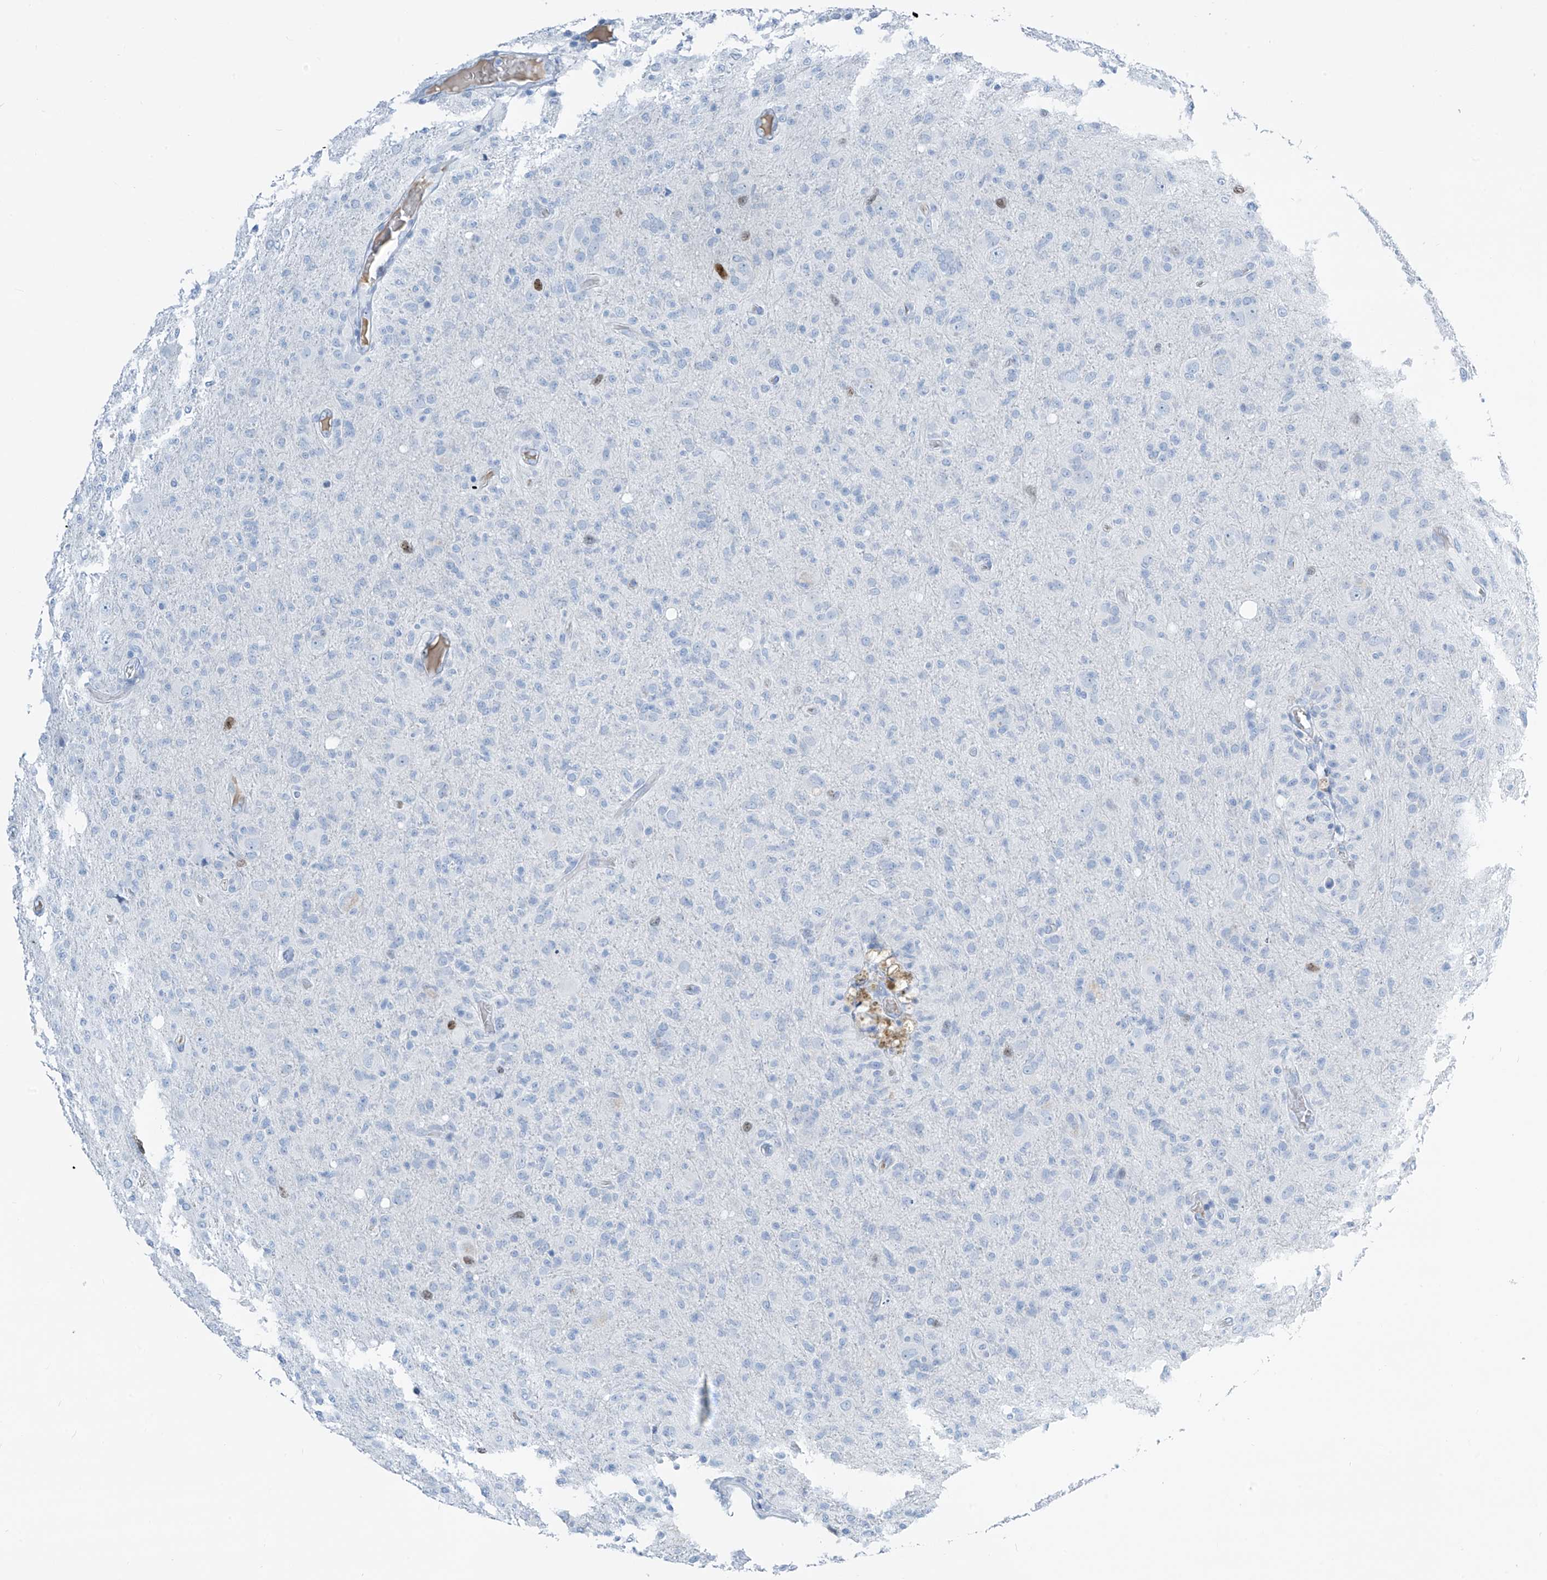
{"staining": {"intensity": "negative", "quantity": "none", "location": "none"}, "tissue": "glioma", "cell_type": "Tumor cells", "image_type": "cancer", "snomed": [{"axis": "morphology", "description": "Glioma, malignant, High grade"}, {"axis": "topography", "description": "Brain"}], "caption": "This is a micrograph of immunohistochemistry staining of high-grade glioma (malignant), which shows no expression in tumor cells.", "gene": "SGO2", "patient": {"sex": "female", "age": 57}}